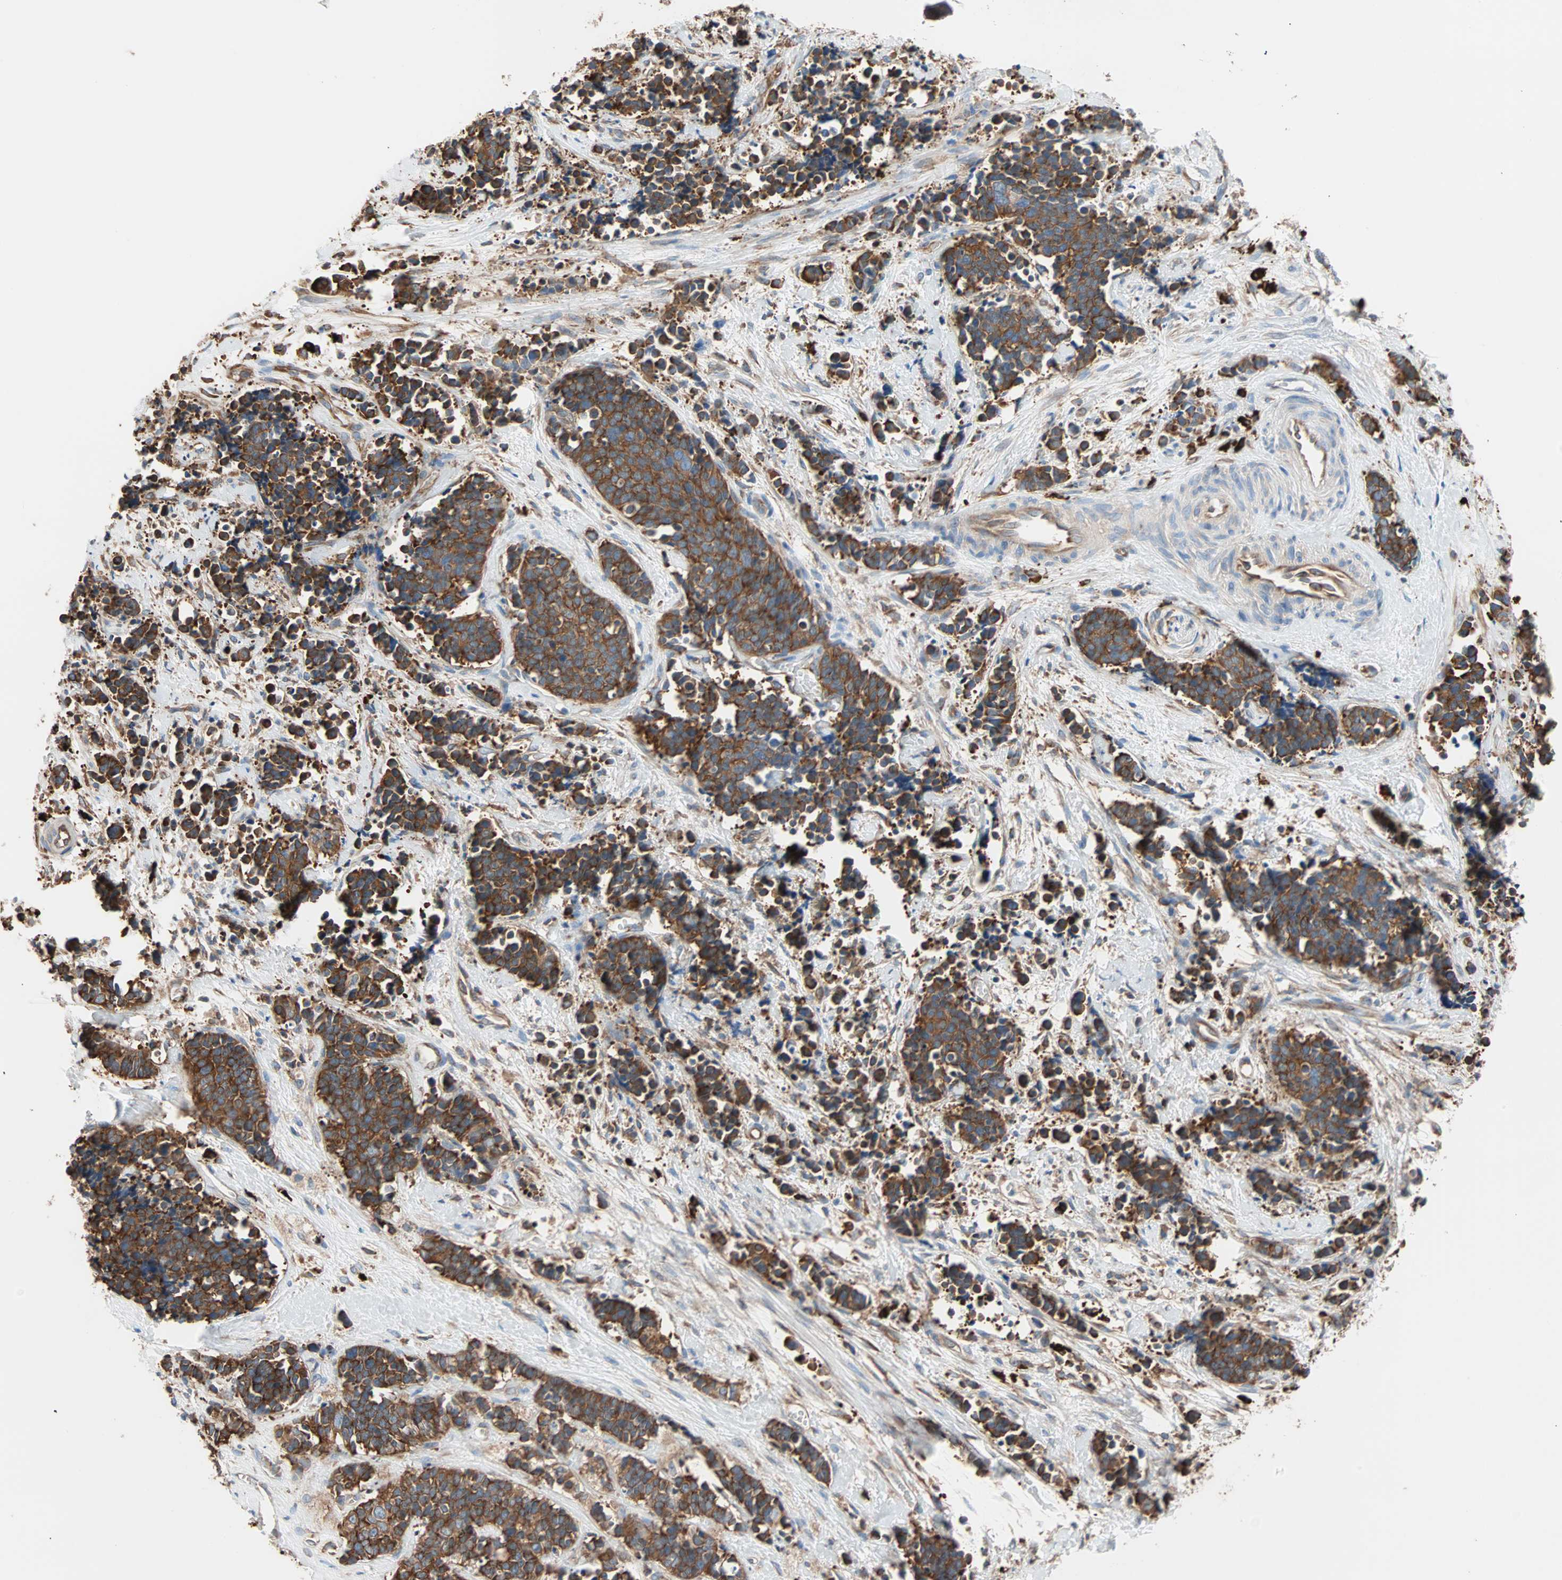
{"staining": {"intensity": "strong", "quantity": ">75%", "location": "cytoplasmic/membranous"}, "tissue": "cervical cancer", "cell_type": "Tumor cells", "image_type": "cancer", "snomed": [{"axis": "morphology", "description": "Squamous cell carcinoma, NOS"}, {"axis": "topography", "description": "Cervix"}], "caption": "DAB immunohistochemical staining of human cervical squamous cell carcinoma shows strong cytoplasmic/membranous protein positivity in about >75% of tumor cells.", "gene": "EEF2", "patient": {"sex": "female", "age": 35}}